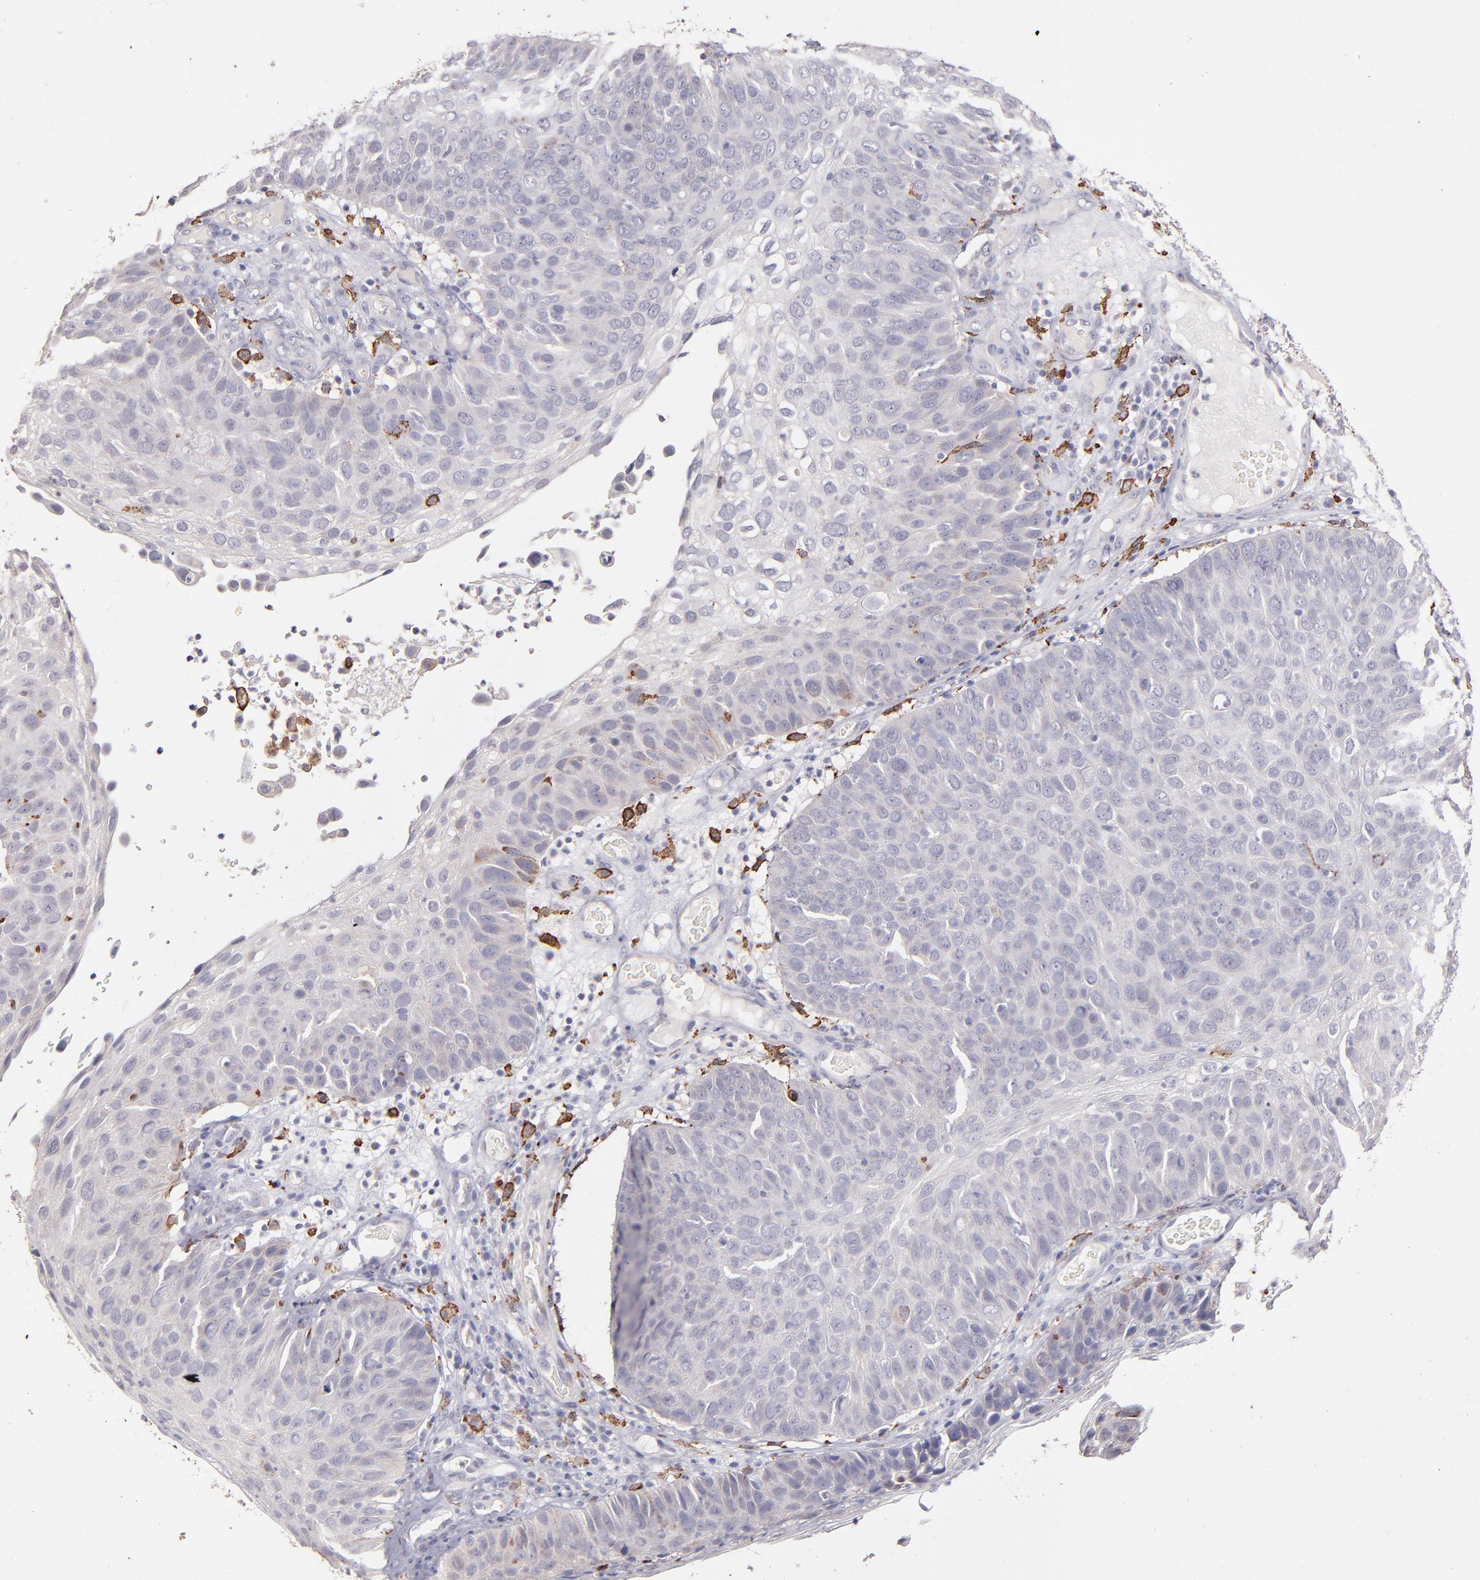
{"staining": {"intensity": "weak", "quantity": "25%-75%", "location": "cytoplasmic/membranous"}, "tissue": "skin cancer", "cell_type": "Tumor cells", "image_type": "cancer", "snomed": [{"axis": "morphology", "description": "Squamous cell carcinoma, NOS"}, {"axis": "topography", "description": "Skin"}], "caption": "Squamous cell carcinoma (skin) stained for a protein (brown) reveals weak cytoplasmic/membranous positive expression in about 25%-75% of tumor cells.", "gene": "GLDC", "patient": {"sex": "male", "age": 87}}